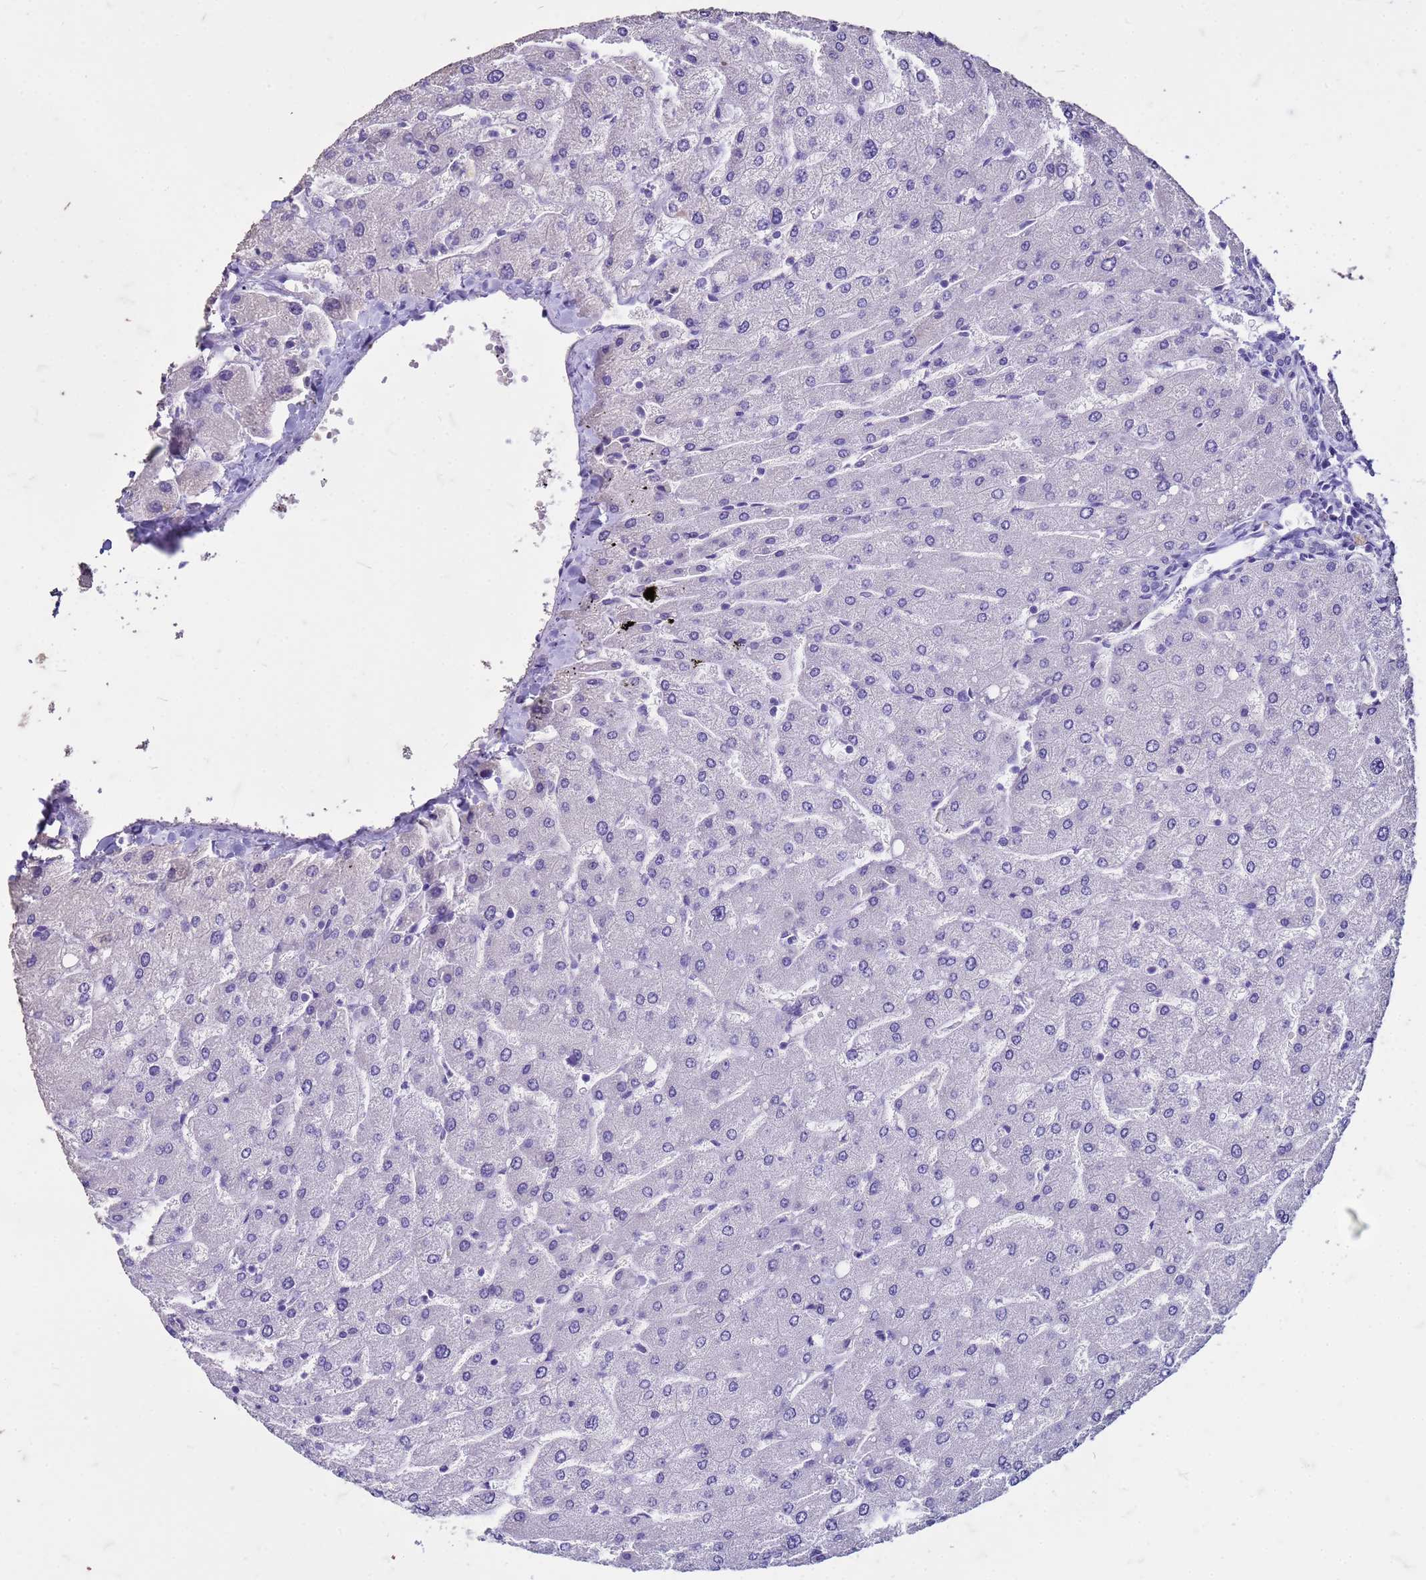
{"staining": {"intensity": "negative", "quantity": "none", "location": "none"}, "tissue": "liver", "cell_type": "Cholangiocytes", "image_type": "normal", "snomed": [{"axis": "morphology", "description": "Normal tissue, NOS"}, {"axis": "topography", "description": "Liver"}], "caption": "A high-resolution micrograph shows IHC staining of benign liver, which exhibits no significant staining in cholangiocytes.", "gene": "FAM184B", "patient": {"sex": "male", "age": 55}}